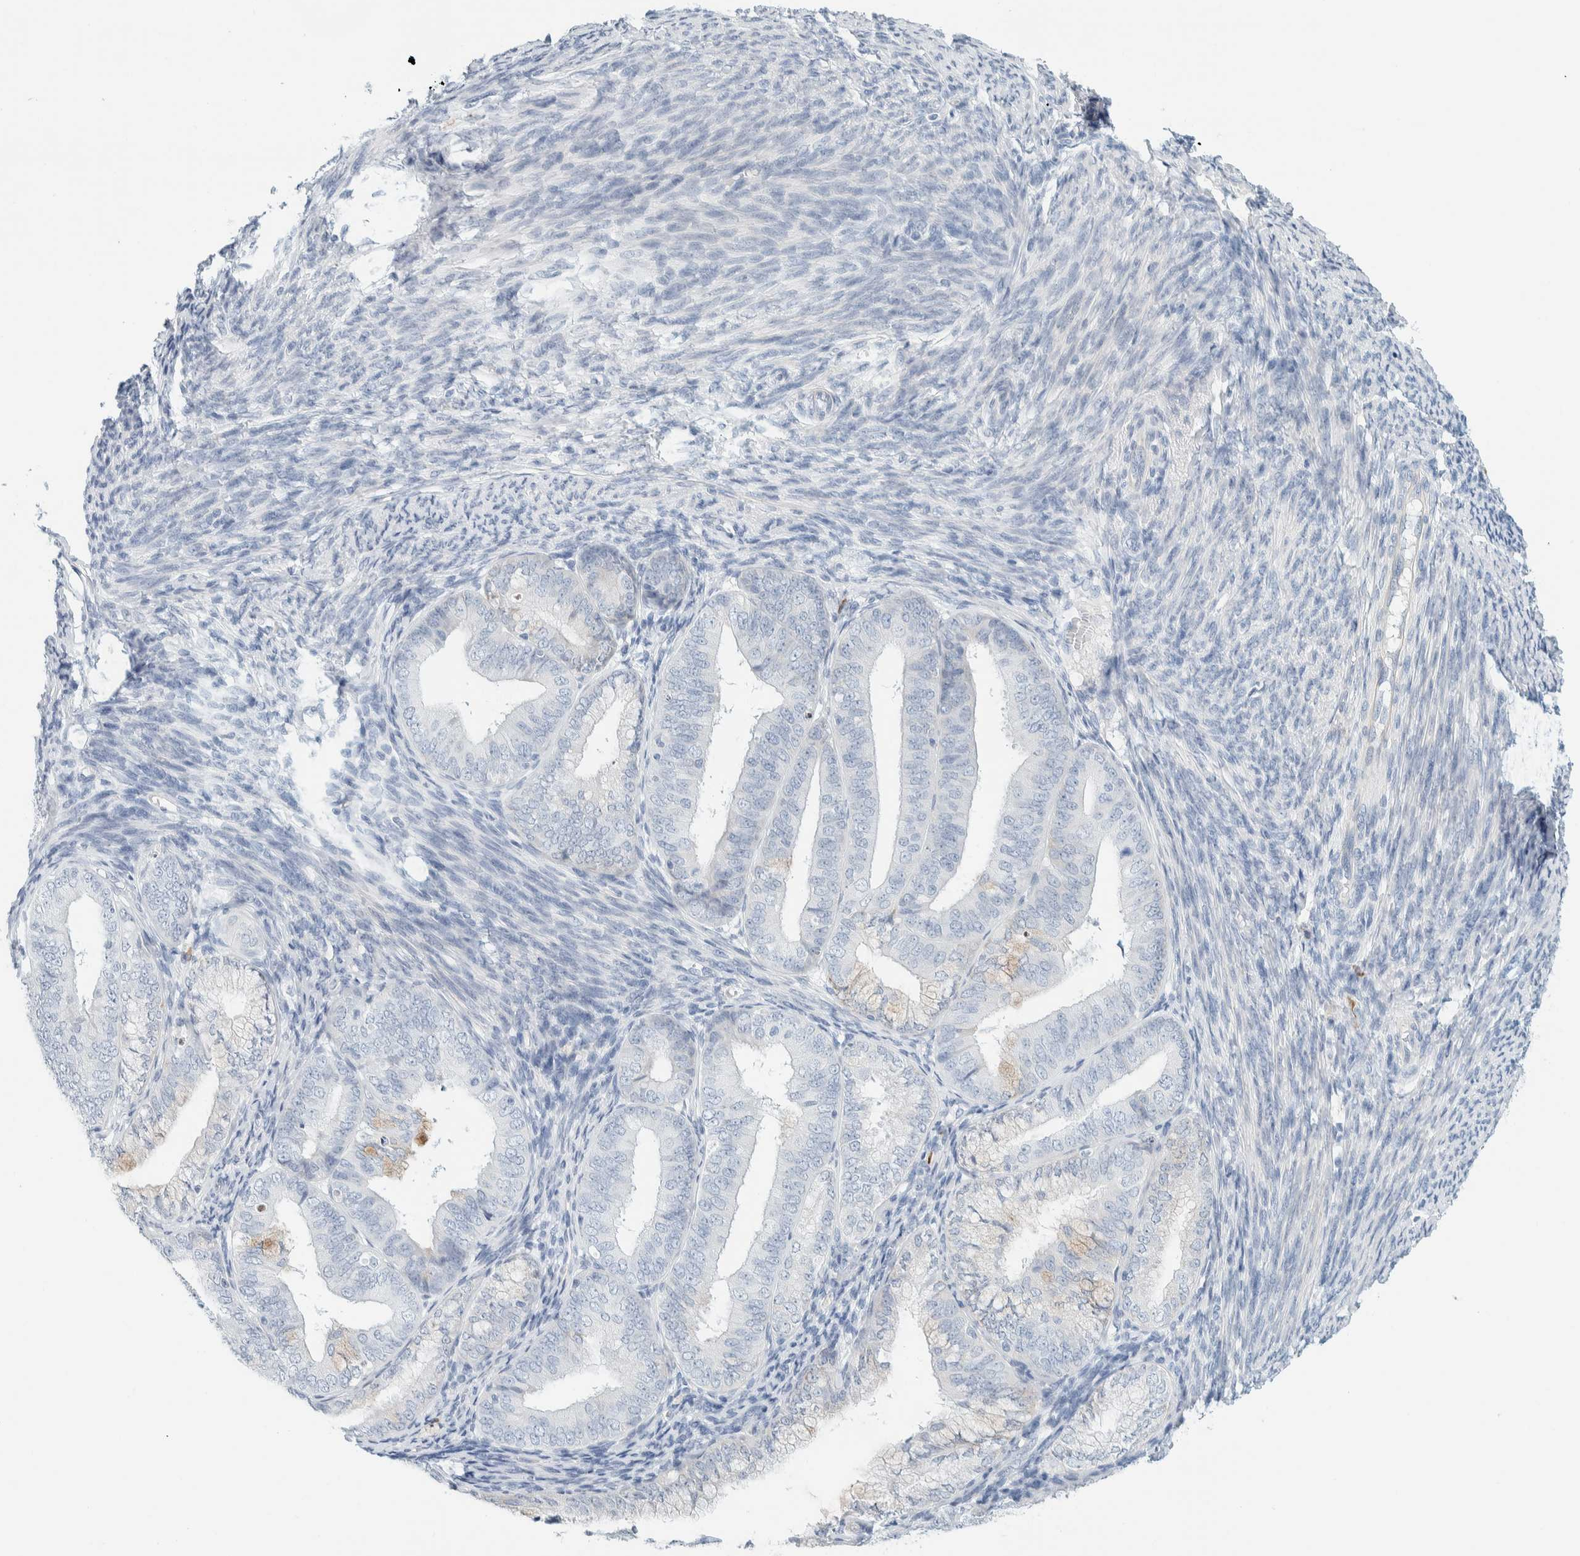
{"staining": {"intensity": "negative", "quantity": "none", "location": "none"}, "tissue": "endometrial cancer", "cell_type": "Tumor cells", "image_type": "cancer", "snomed": [{"axis": "morphology", "description": "Adenocarcinoma, NOS"}, {"axis": "topography", "description": "Endometrium"}], "caption": "High magnification brightfield microscopy of endometrial adenocarcinoma stained with DAB (brown) and counterstained with hematoxylin (blue): tumor cells show no significant expression.", "gene": "ARHGAP27", "patient": {"sex": "female", "age": 63}}